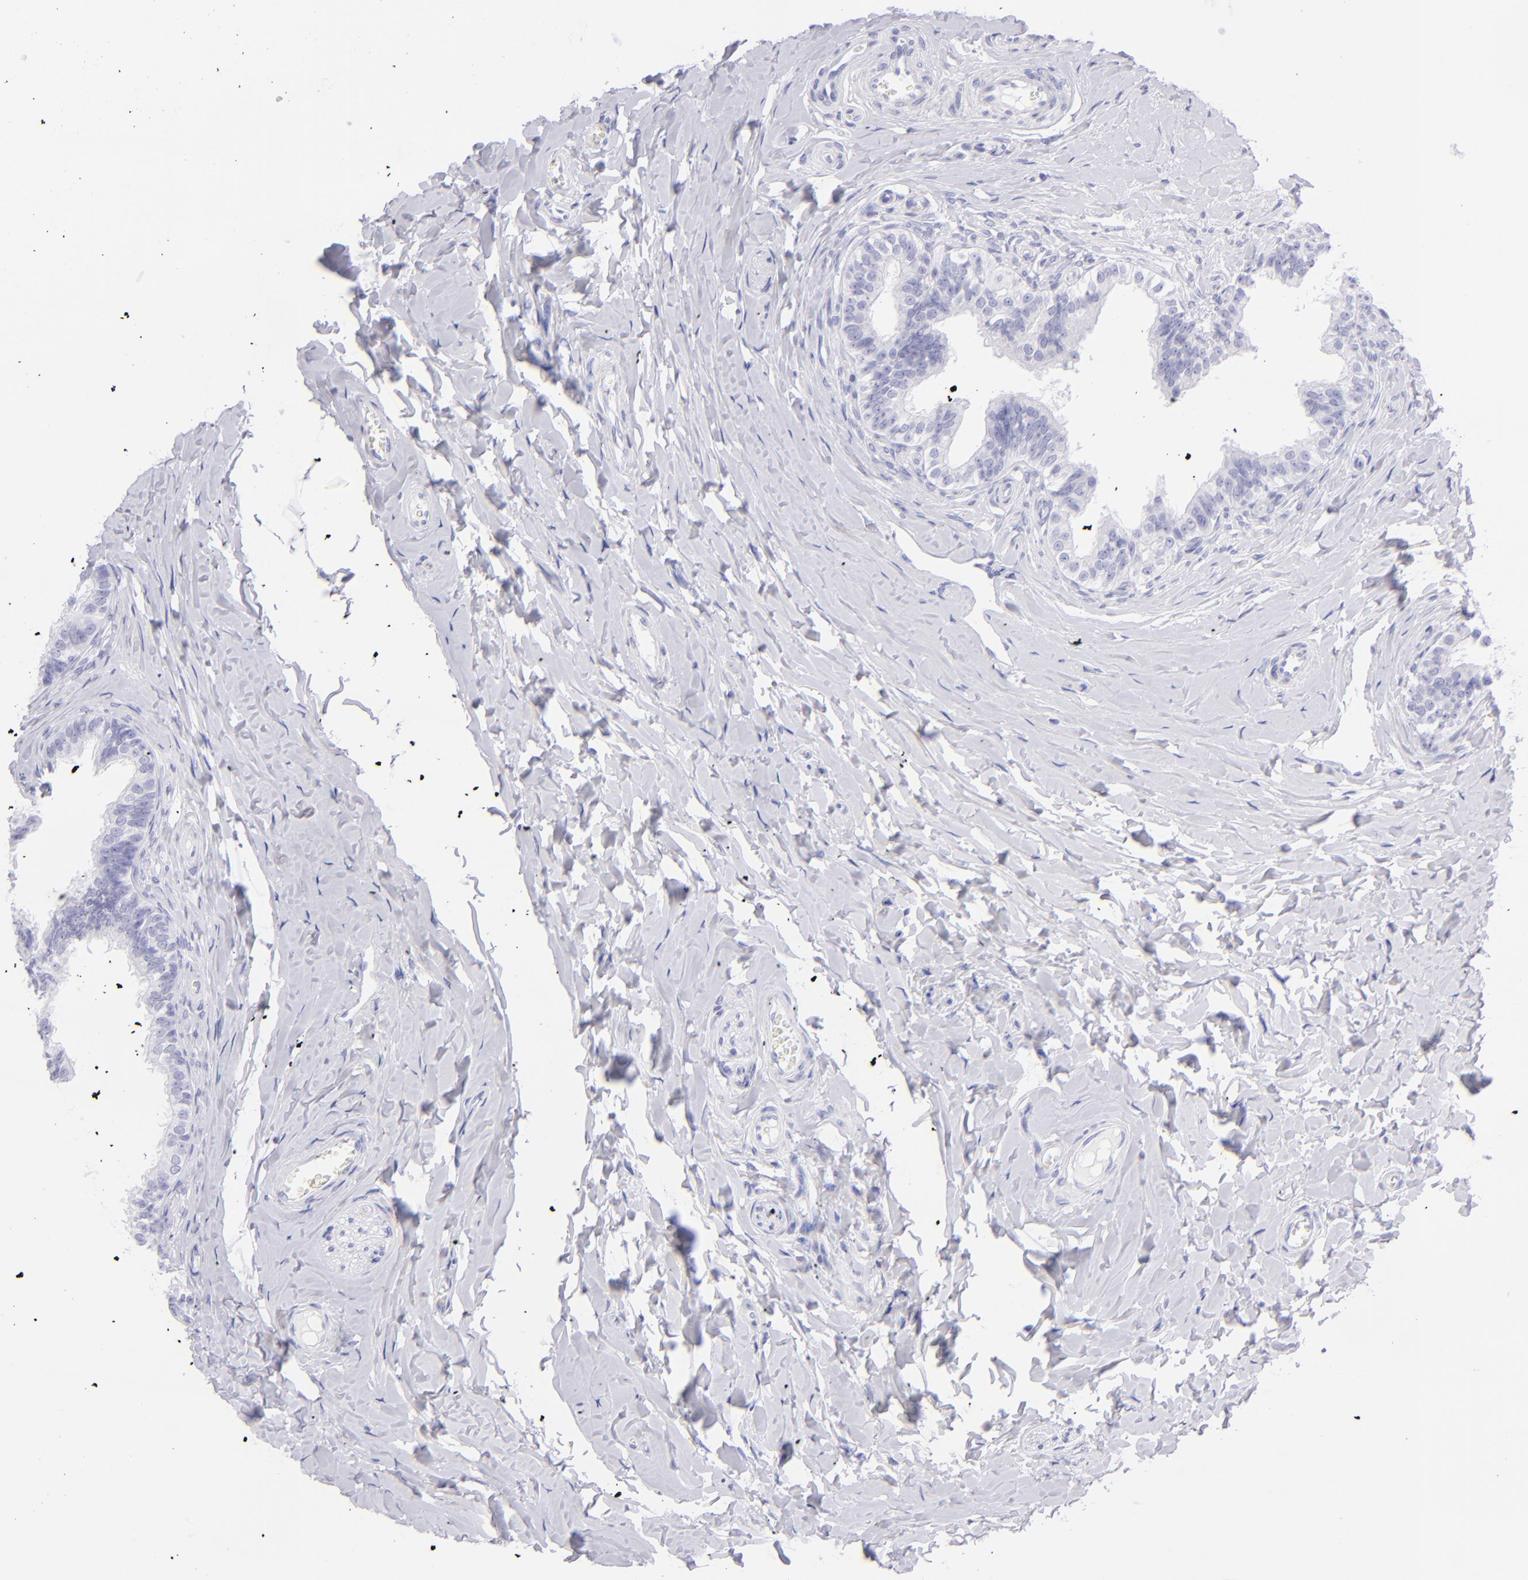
{"staining": {"intensity": "negative", "quantity": "none", "location": "none"}, "tissue": "epididymis", "cell_type": "Glandular cells", "image_type": "normal", "snomed": [{"axis": "morphology", "description": "Normal tissue, NOS"}, {"axis": "topography", "description": "Soft tissue"}, {"axis": "topography", "description": "Epididymis"}], "caption": "Immunohistochemistry micrograph of unremarkable epididymis stained for a protein (brown), which demonstrates no expression in glandular cells. (DAB IHC with hematoxylin counter stain).", "gene": "CD72", "patient": {"sex": "male", "age": 26}}